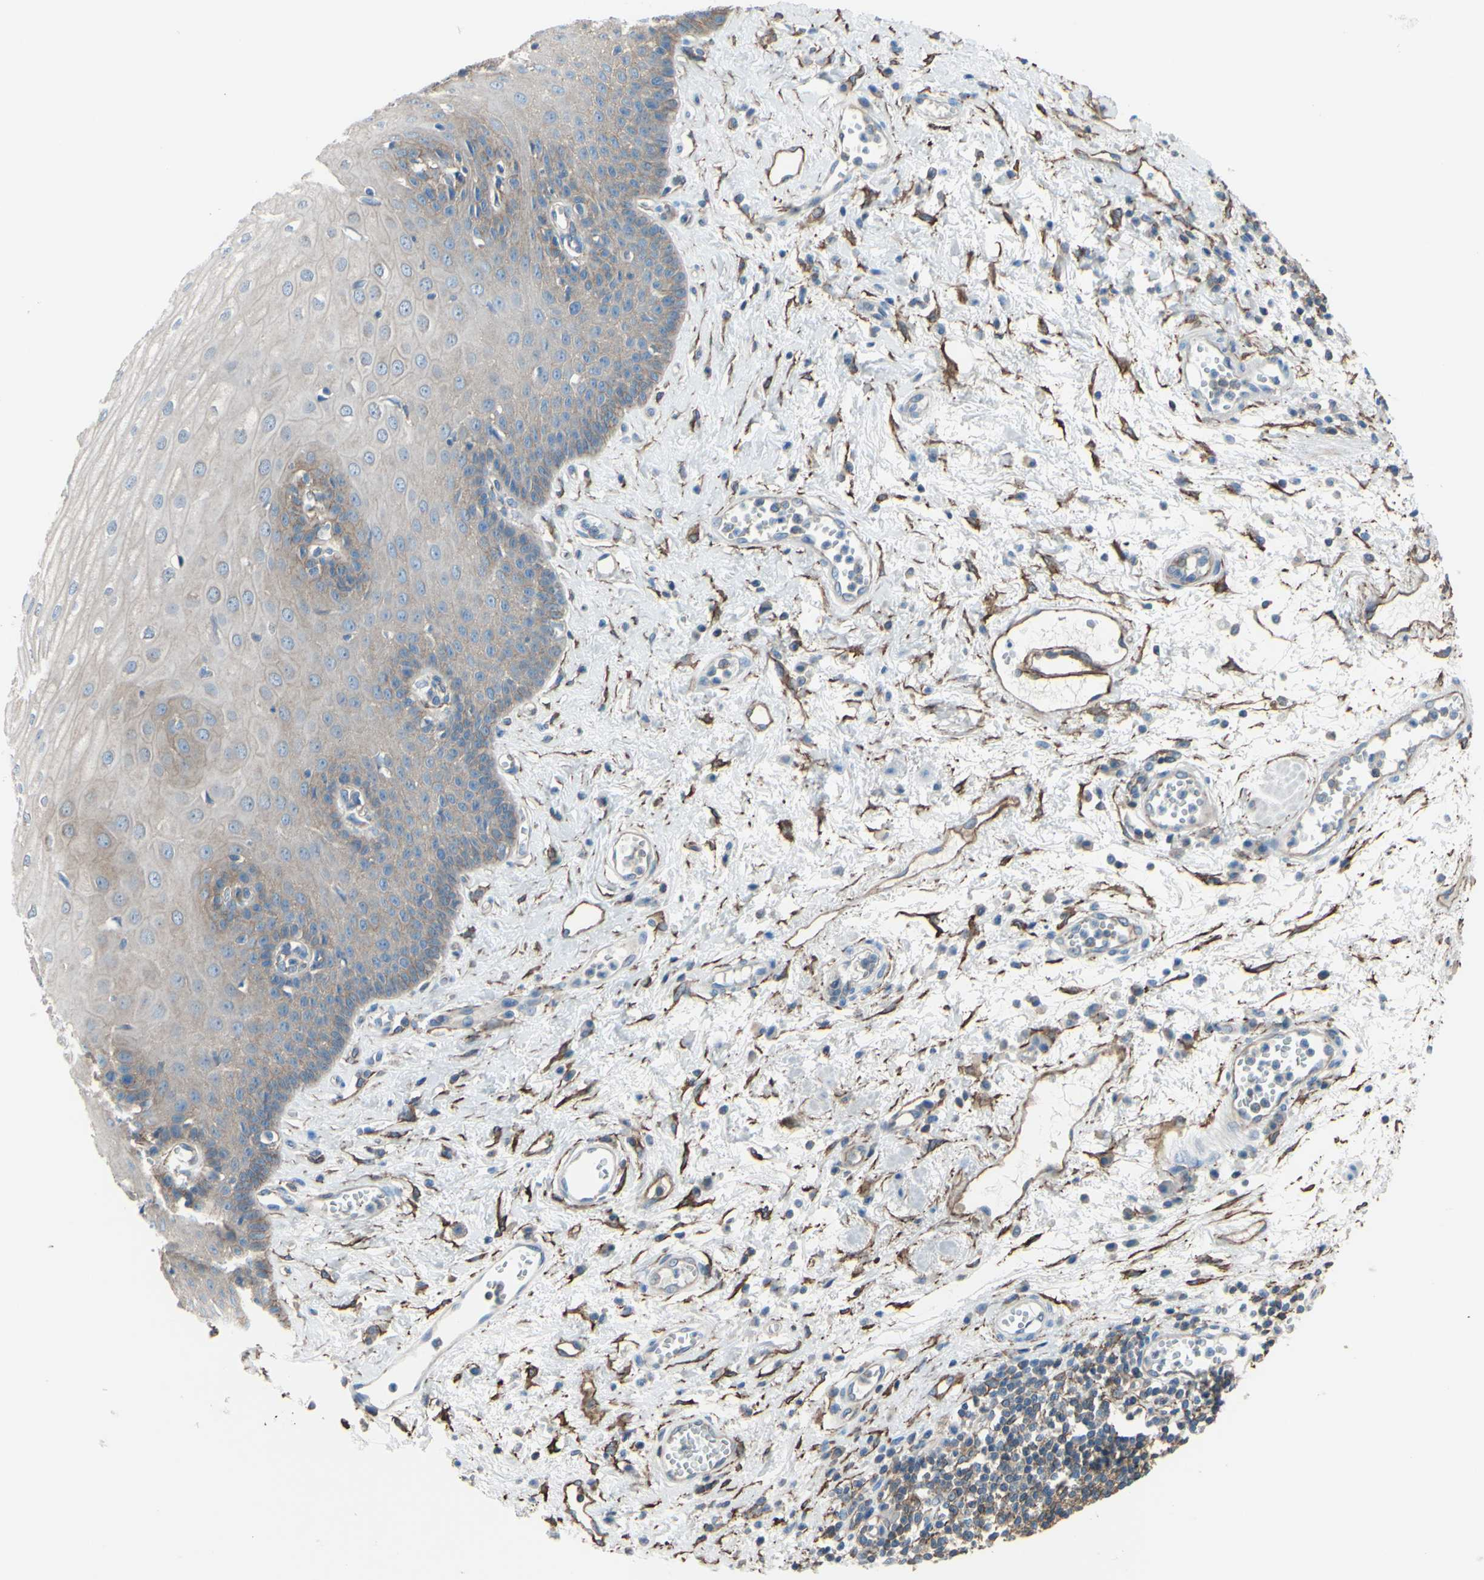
{"staining": {"intensity": "weak", "quantity": "25%-75%", "location": "cytoplasmic/membranous"}, "tissue": "esophagus", "cell_type": "Squamous epithelial cells", "image_type": "normal", "snomed": [{"axis": "morphology", "description": "Normal tissue, NOS"}, {"axis": "morphology", "description": "Squamous cell carcinoma, NOS"}, {"axis": "topography", "description": "Esophagus"}], "caption": "Esophagus stained with a brown dye exhibits weak cytoplasmic/membranous positive expression in approximately 25%-75% of squamous epithelial cells.", "gene": "ADD1", "patient": {"sex": "male", "age": 65}}